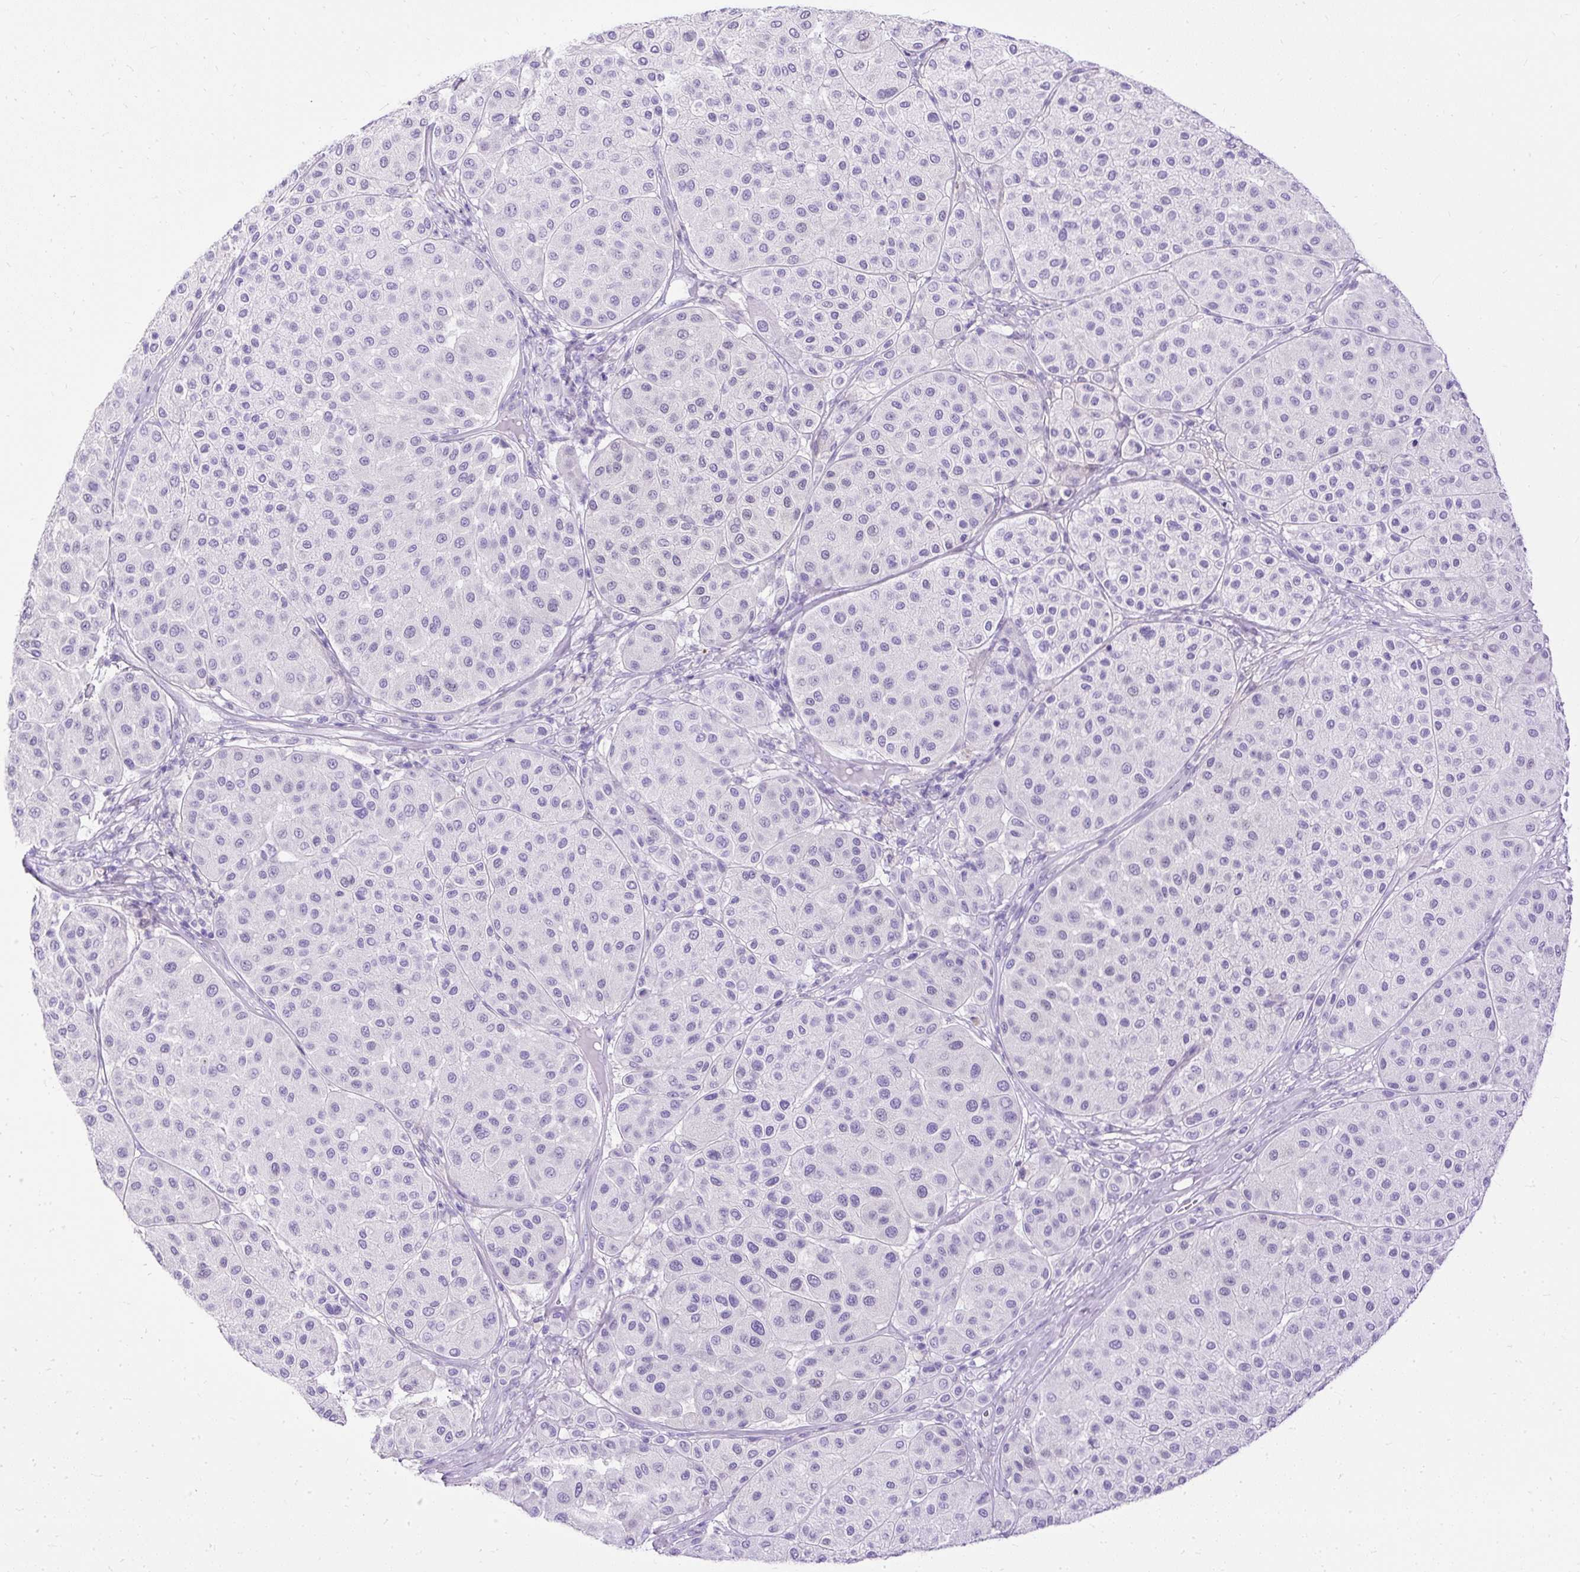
{"staining": {"intensity": "negative", "quantity": "none", "location": "none"}, "tissue": "melanoma", "cell_type": "Tumor cells", "image_type": "cancer", "snomed": [{"axis": "morphology", "description": "Malignant melanoma, Metastatic site"}, {"axis": "topography", "description": "Smooth muscle"}], "caption": "A high-resolution image shows immunohistochemistry (IHC) staining of malignant melanoma (metastatic site), which demonstrates no significant staining in tumor cells.", "gene": "HEY1", "patient": {"sex": "male", "age": 41}}